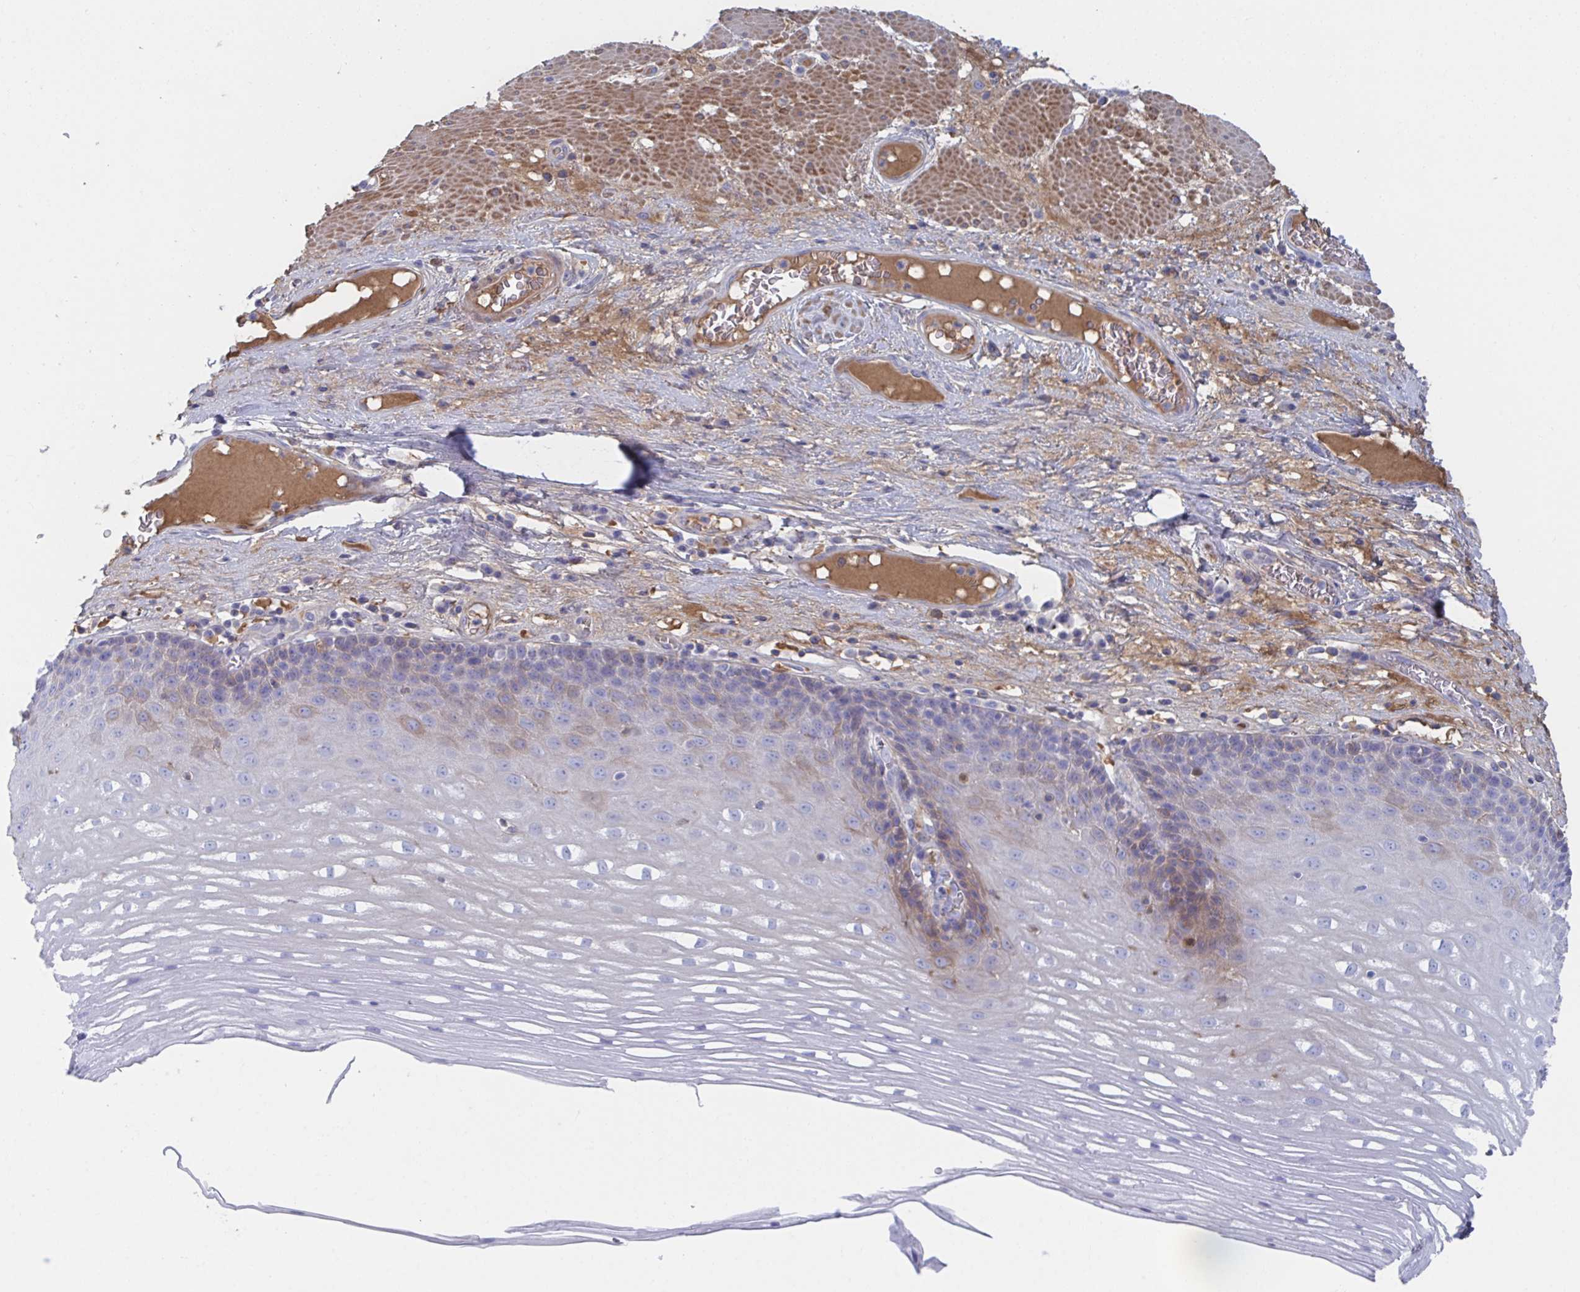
{"staining": {"intensity": "weak", "quantity": "<25%", "location": "cytoplasmic/membranous"}, "tissue": "esophagus", "cell_type": "Squamous epithelial cells", "image_type": "normal", "snomed": [{"axis": "morphology", "description": "Normal tissue, NOS"}, {"axis": "topography", "description": "Esophagus"}], "caption": "Squamous epithelial cells show no significant protein positivity in unremarkable esophagus. (DAB immunohistochemistry, high magnification).", "gene": "TNFAIP6", "patient": {"sex": "male", "age": 62}}